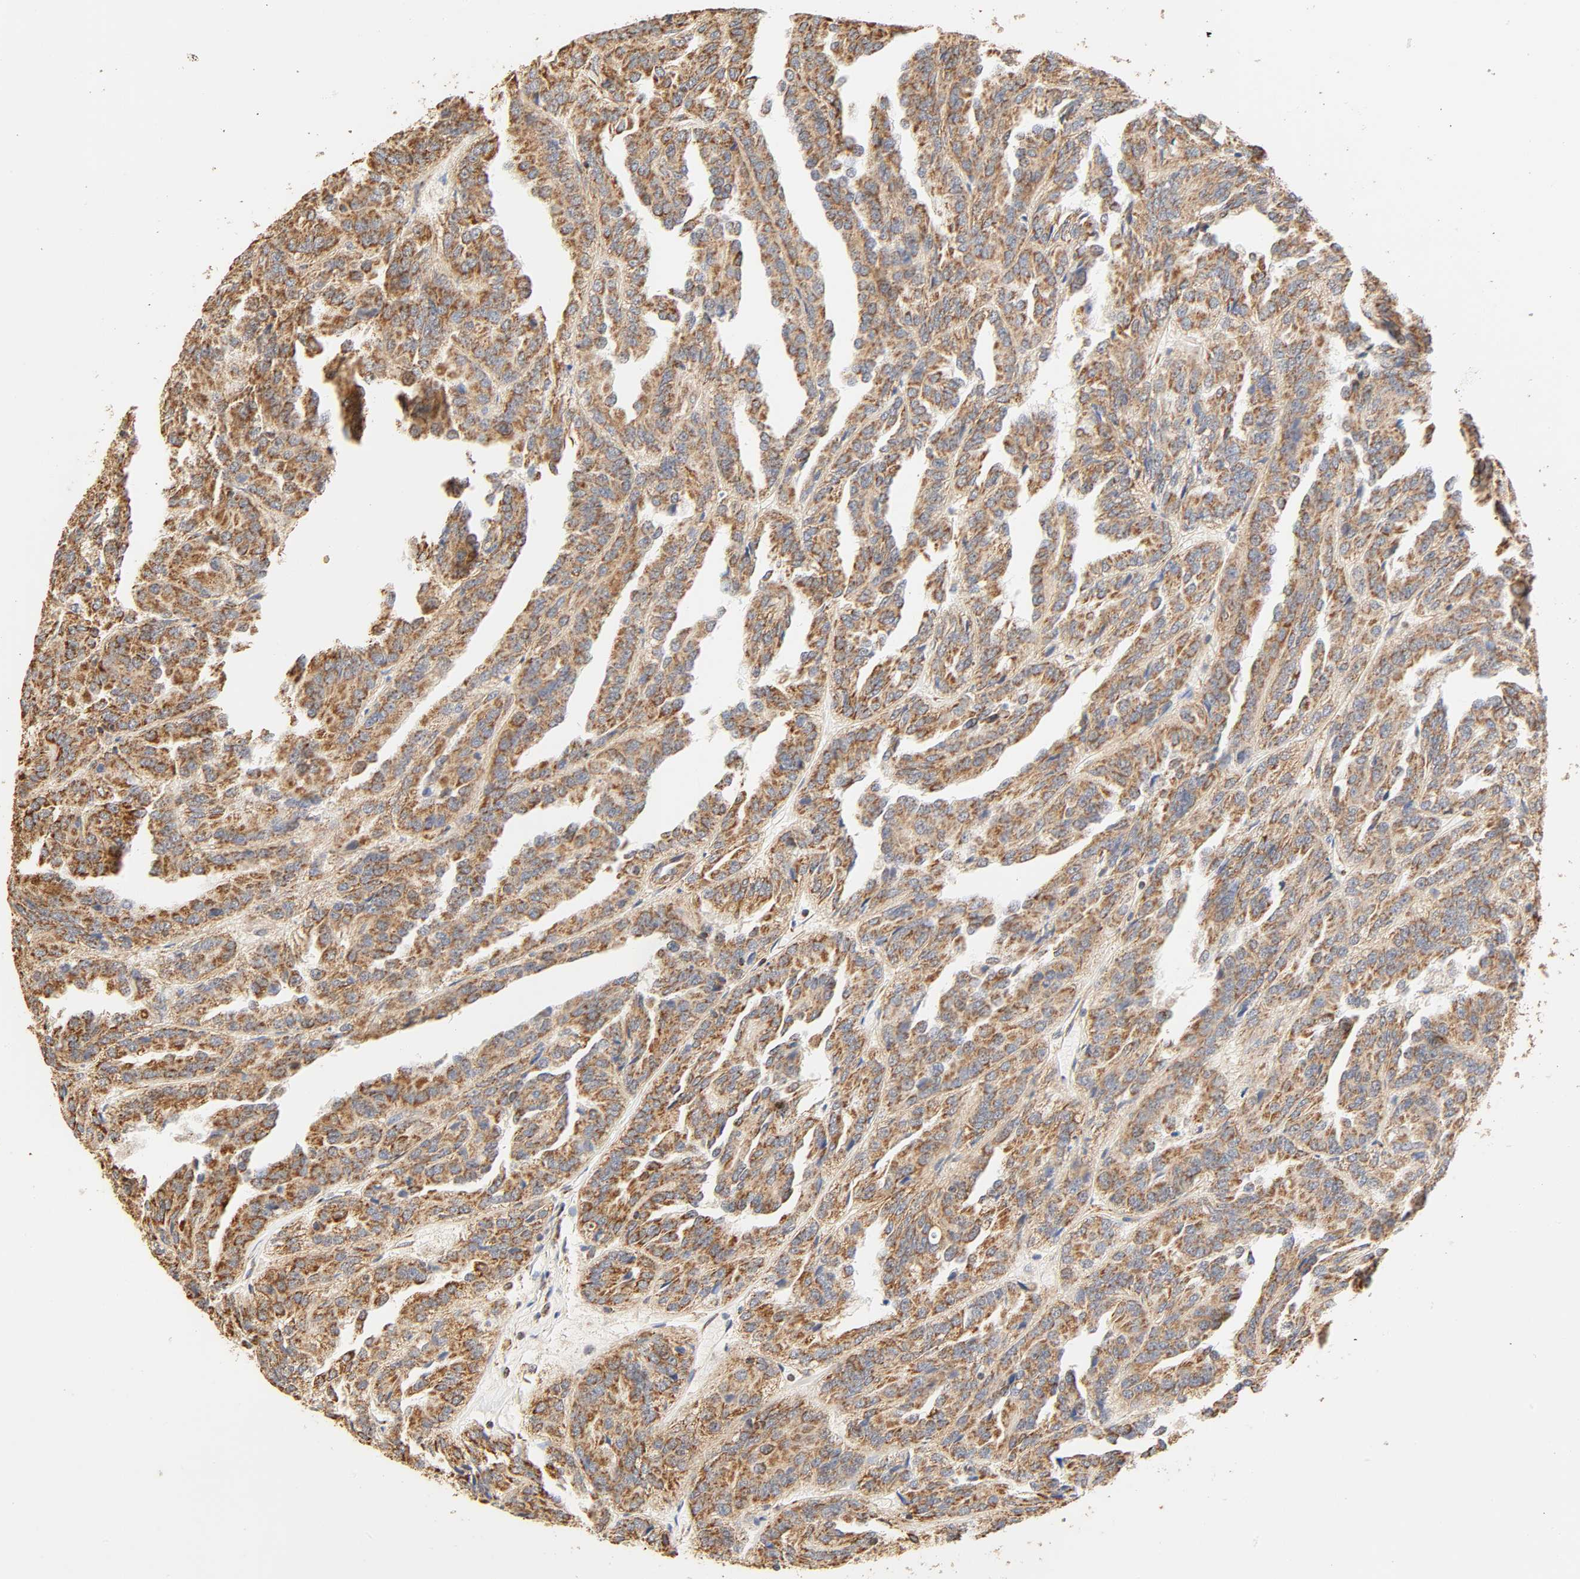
{"staining": {"intensity": "strong", "quantity": ">75%", "location": "cytoplasmic/membranous"}, "tissue": "renal cancer", "cell_type": "Tumor cells", "image_type": "cancer", "snomed": [{"axis": "morphology", "description": "Adenocarcinoma, NOS"}, {"axis": "topography", "description": "Kidney"}], "caption": "Protein staining by IHC exhibits strong cytoplasmic/membranous positivity in approximately >75% of tumor cells in renal adenocarcinoma.", "gene": "ZMAT5", "patient": {"sex": "male", "age": 46}}